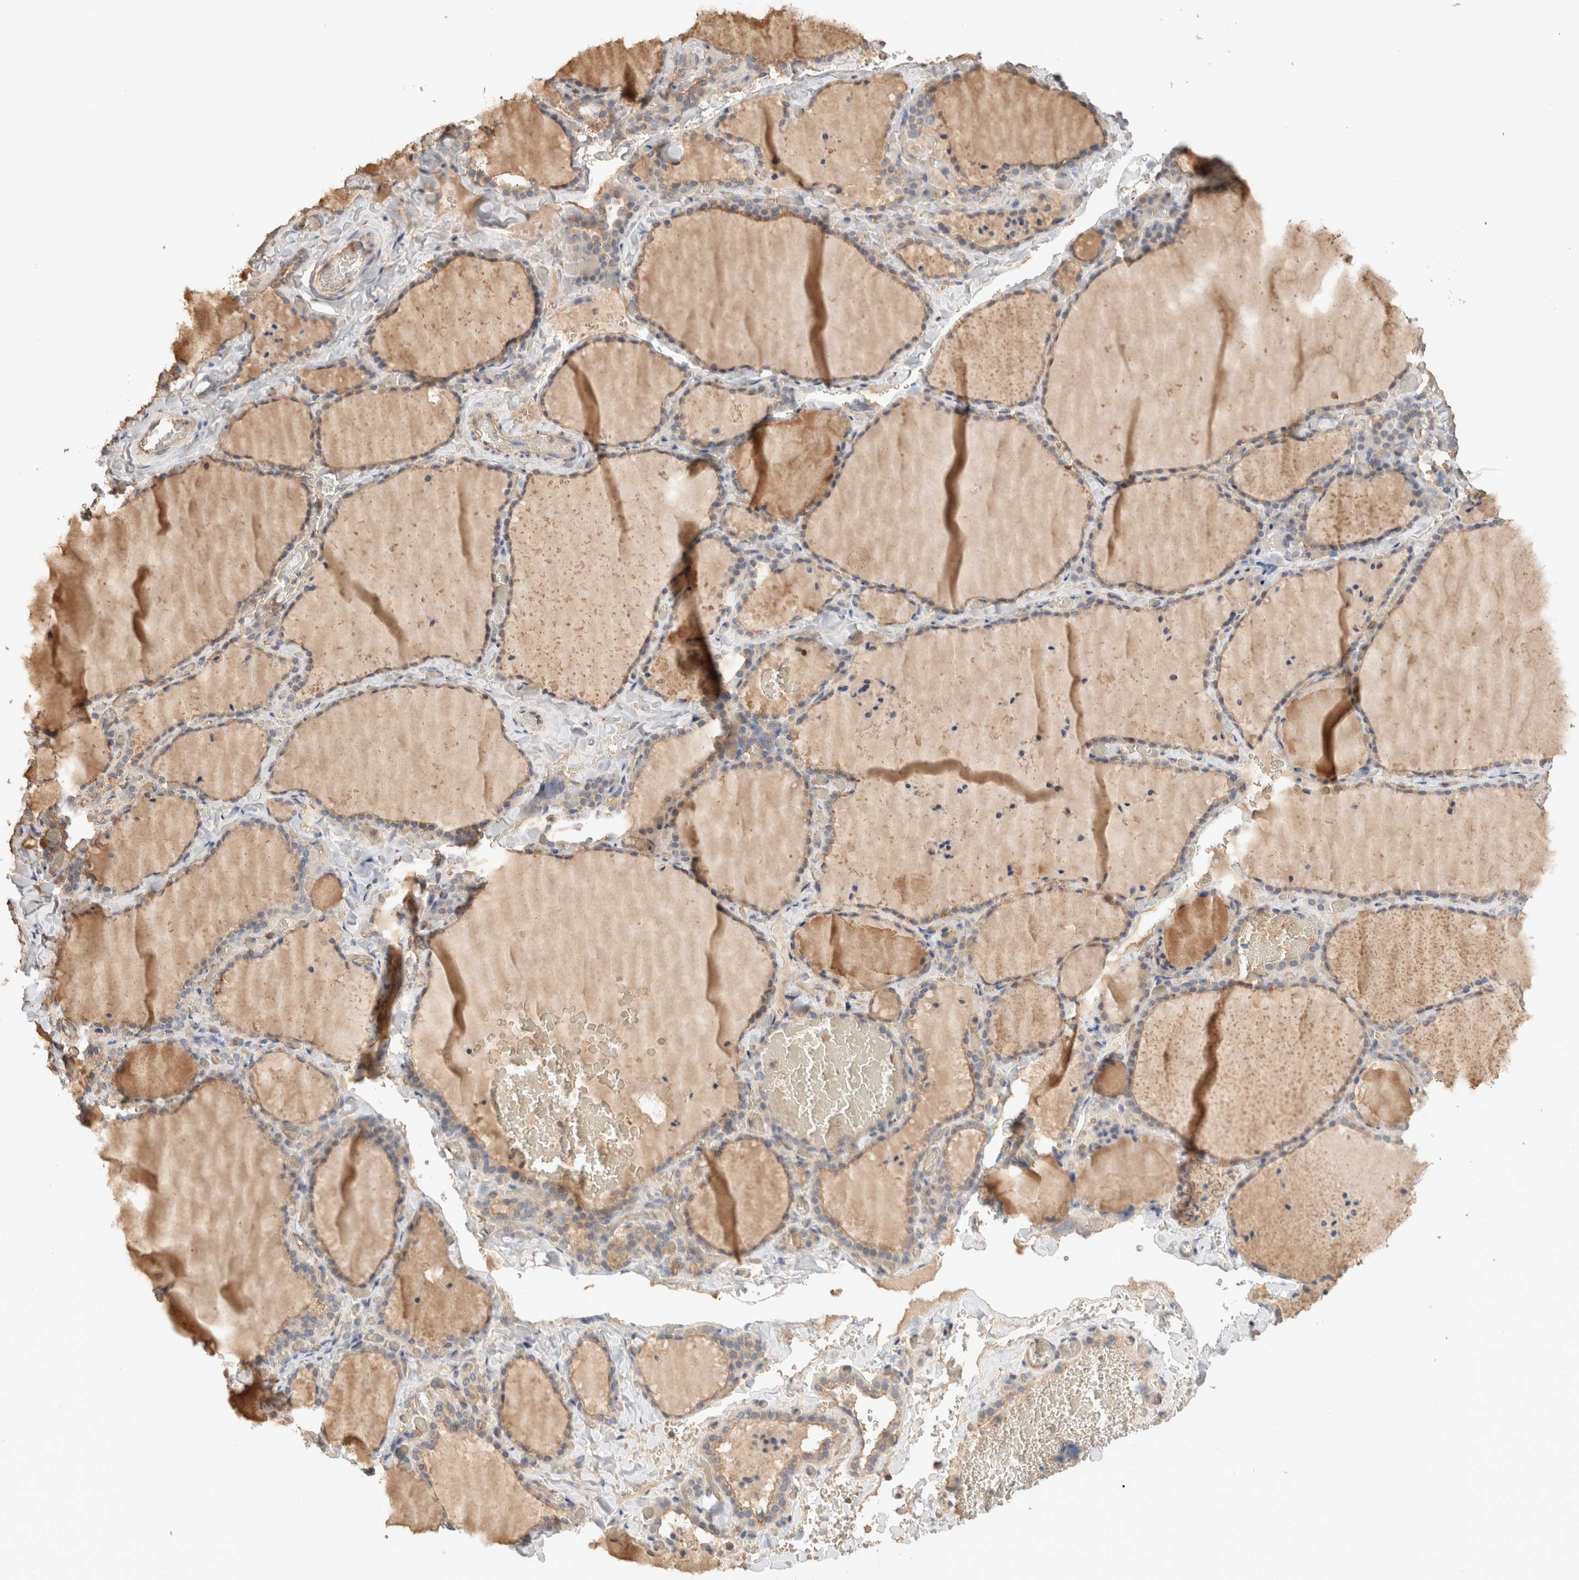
{"staining": {"intensity": "weak", "quantity": ">75%", "location": "cytoplasmic/membranous"}, "tissue": "thyroid gland", "cell_type": "Glandular cells", "image_type": "normal", "snomed": [{"axis": "morphology", "description": "Normal tissue, NOS"}, {"axis": "topography", "description": "Thyroid gland"}], "caption": "Immunohistochemistry (DAB (3,3'-diaminobenzidine)) staining of benign human thyroid gland shows weak cytoplasmic/membranous protein staining in approximately >75% of glandular cells.", "gene": "CFAP418", "patient": {"sex": "female", "age": 22}}